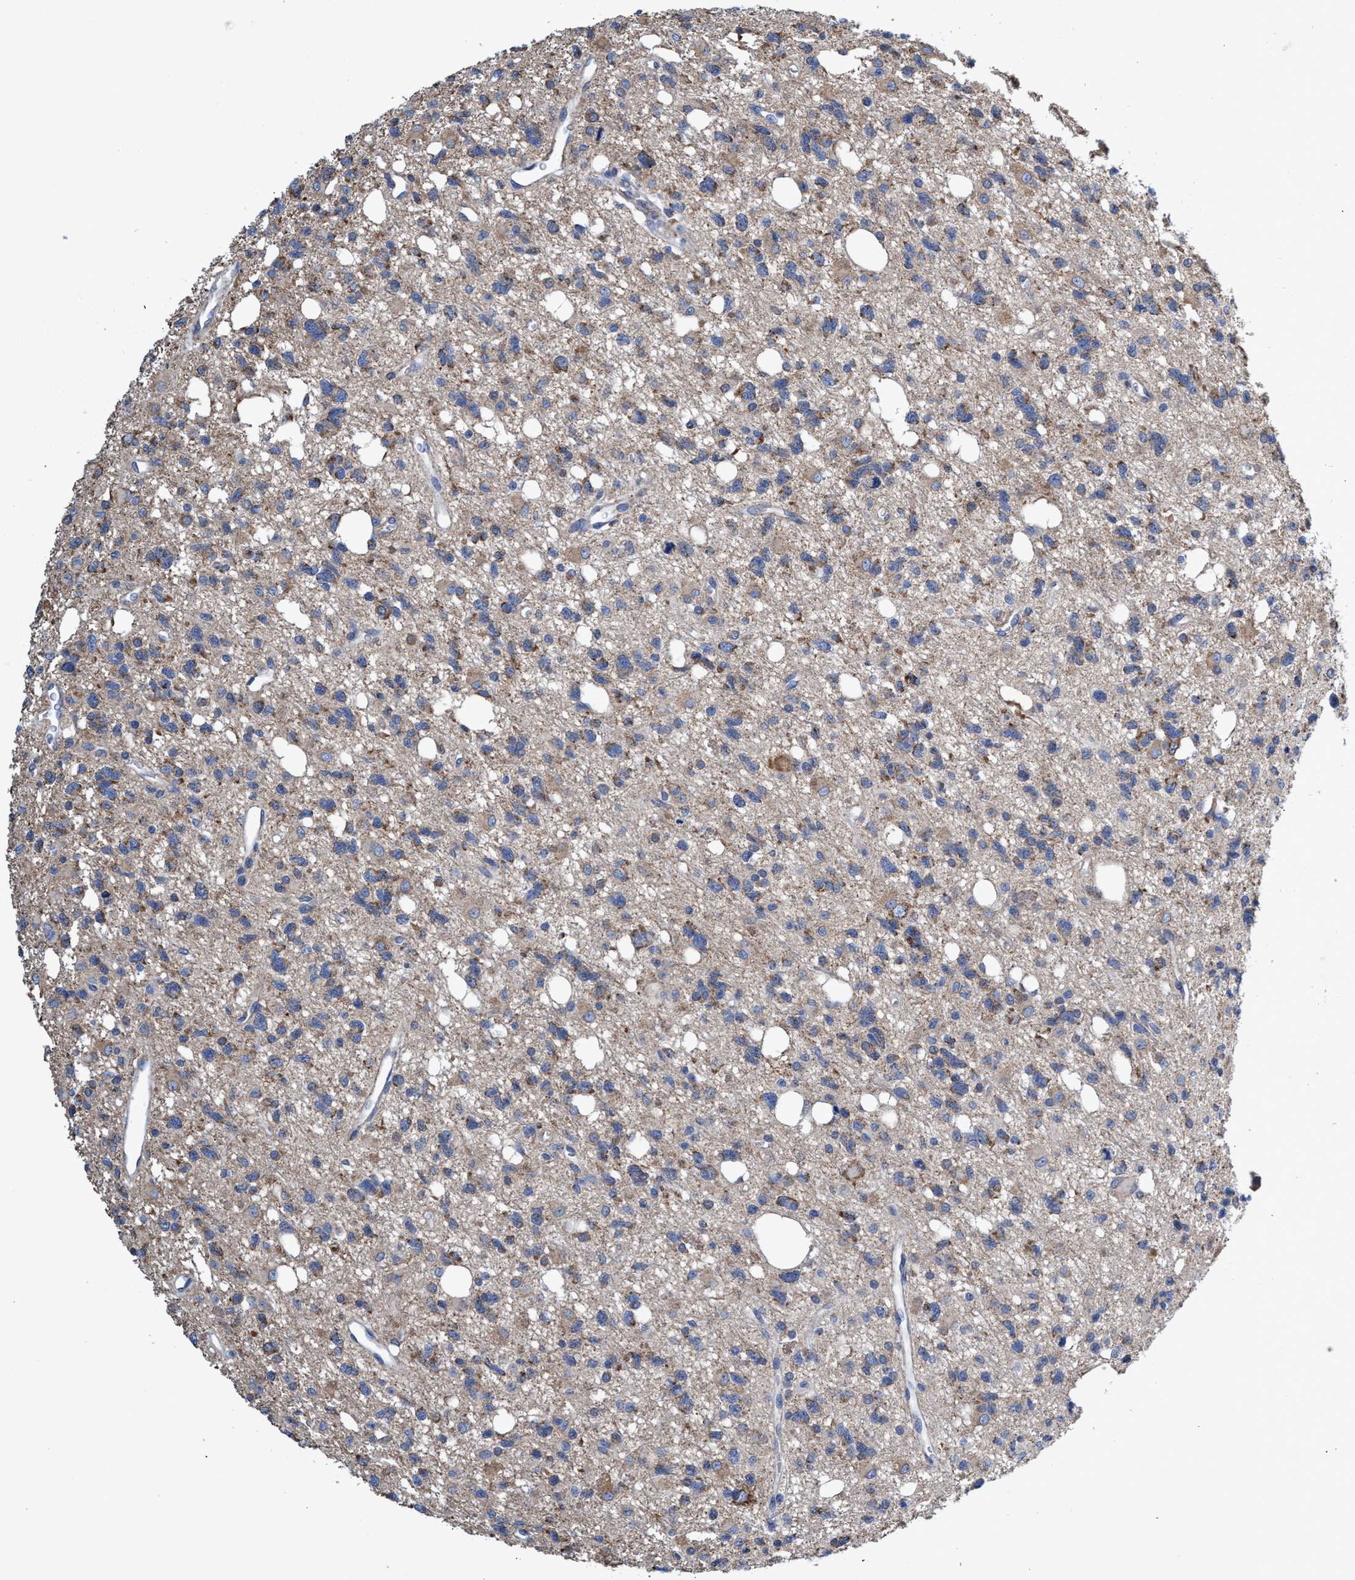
{"staining": {"intensity": "moderate", "quantity": "25%-75%", "location": "cytoplasmic/membranous"}, "tissue": "glioma", "cell_type": "Tumor cells", "image_type": "cancer", "snomed": [{"axis": "morphology", "description": "Glioma, malignant, High grade"}, {"axis": "topography", "description": "Brain"}], "caption": "A high-resolution photomicrograph shows IHC staining of glioma, which demonstrates moderate cytoplasmic/membranous expression in about 25%-75% of tumor cells. (brown staining indicates protein expression, while blue staining denotes nuclei).", "gene": "ZNF750", "patient": {"sex": "female", "age": 62}}